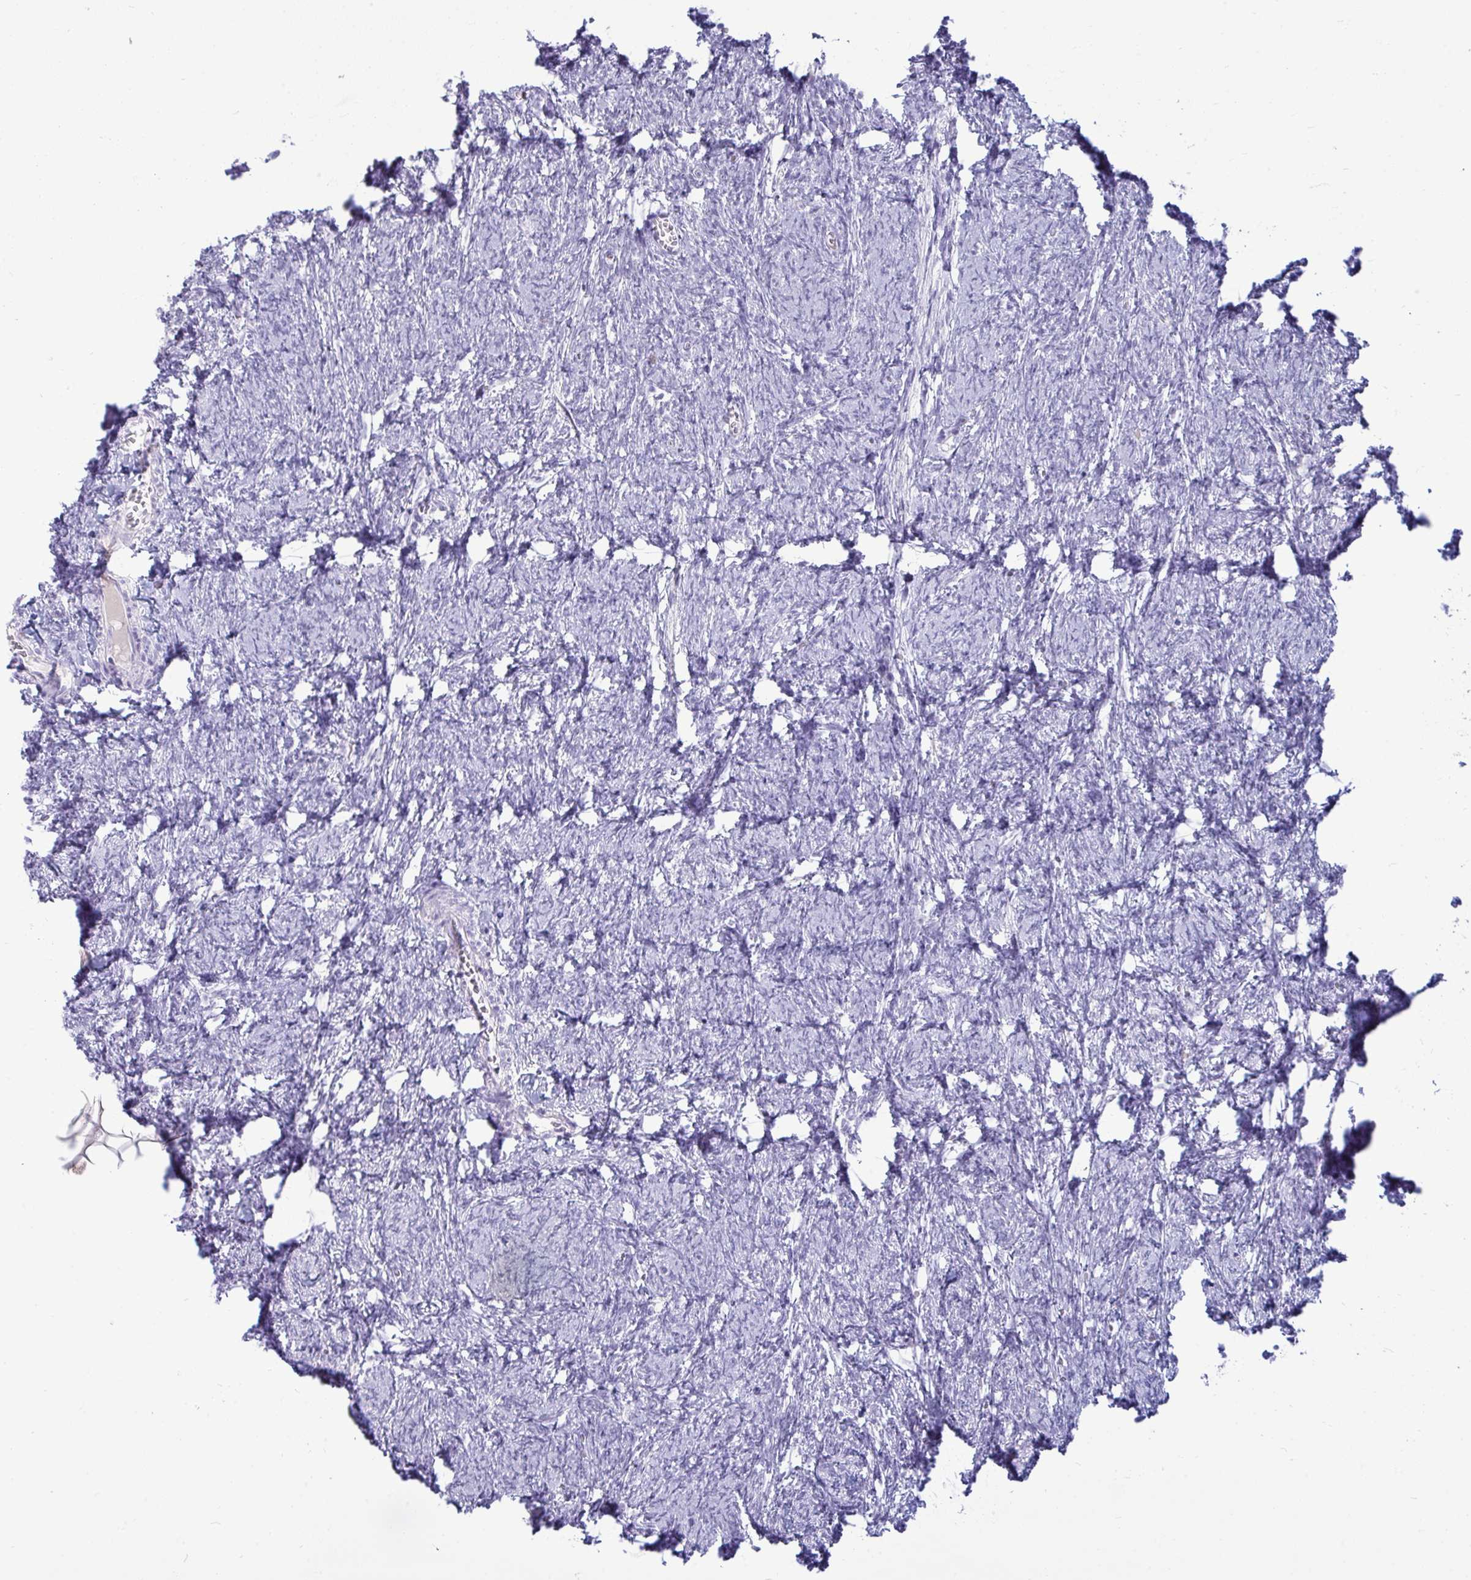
{"staining": {"intensity": "negative", "quantity": "none", "location": "none"}, "tissue": "ovary", "cell_type": "Ovarian stroma cells", "image_type": "normal", "snomed": [{"axis": "morphology", "description": "Normal tissue, NOS"}, {"axis": "topography", "description": "Ovary"}], "caption": "Immunohistochemistry (IHC) of normal ovary demonstrates no expression in ovarian stroma cells. (Brightfield microscopy of DAB (3,3'-diaminobenzidine) IHC at high magnification).", "gene": "ANKRD60", "patient": {"sex": "female", "age": 41}}